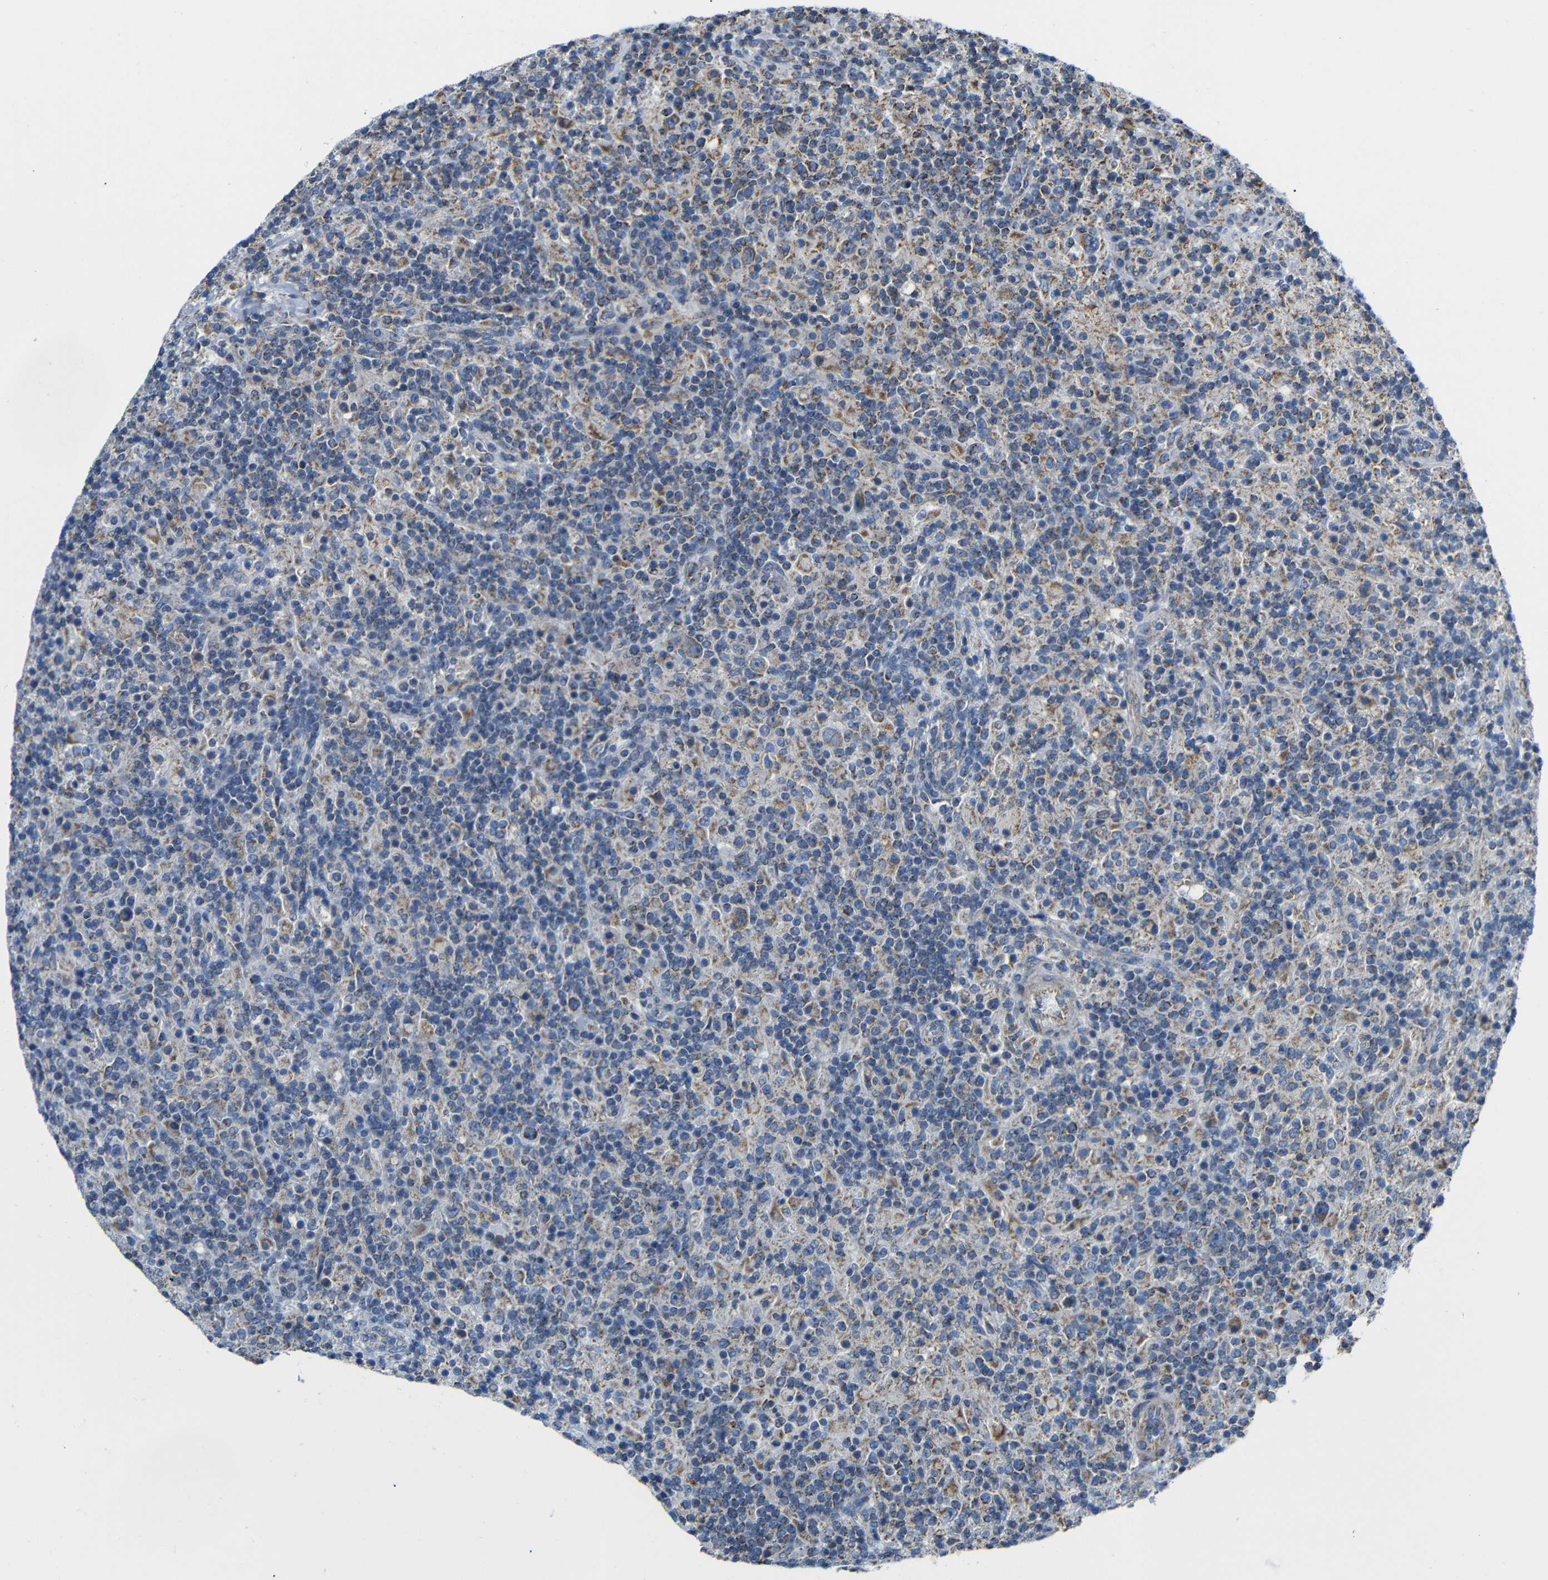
{"staining": {"intensity": "moderate", "quantity": "25%-75%", "location": "cytoplasmic/membranous"}, "tissue": "lymphoma", "cell_type": "Tumor cells", "image_type": "cancer", "snomed": [{"axis": "morphology", "description": "Hodgkin's disease, NOS"}, {"axis": "topography", "description": "Lymph node"}], "caption": "This image exhibits immunohistochemistry (IHC) staining of Hodgkin's disease, with medium moderate cytoplasmic/membranous positivity in about 25%-75% of tumor cells.", "gene": "FAM171B", "patient": {"sex": "male", "age": 70}}